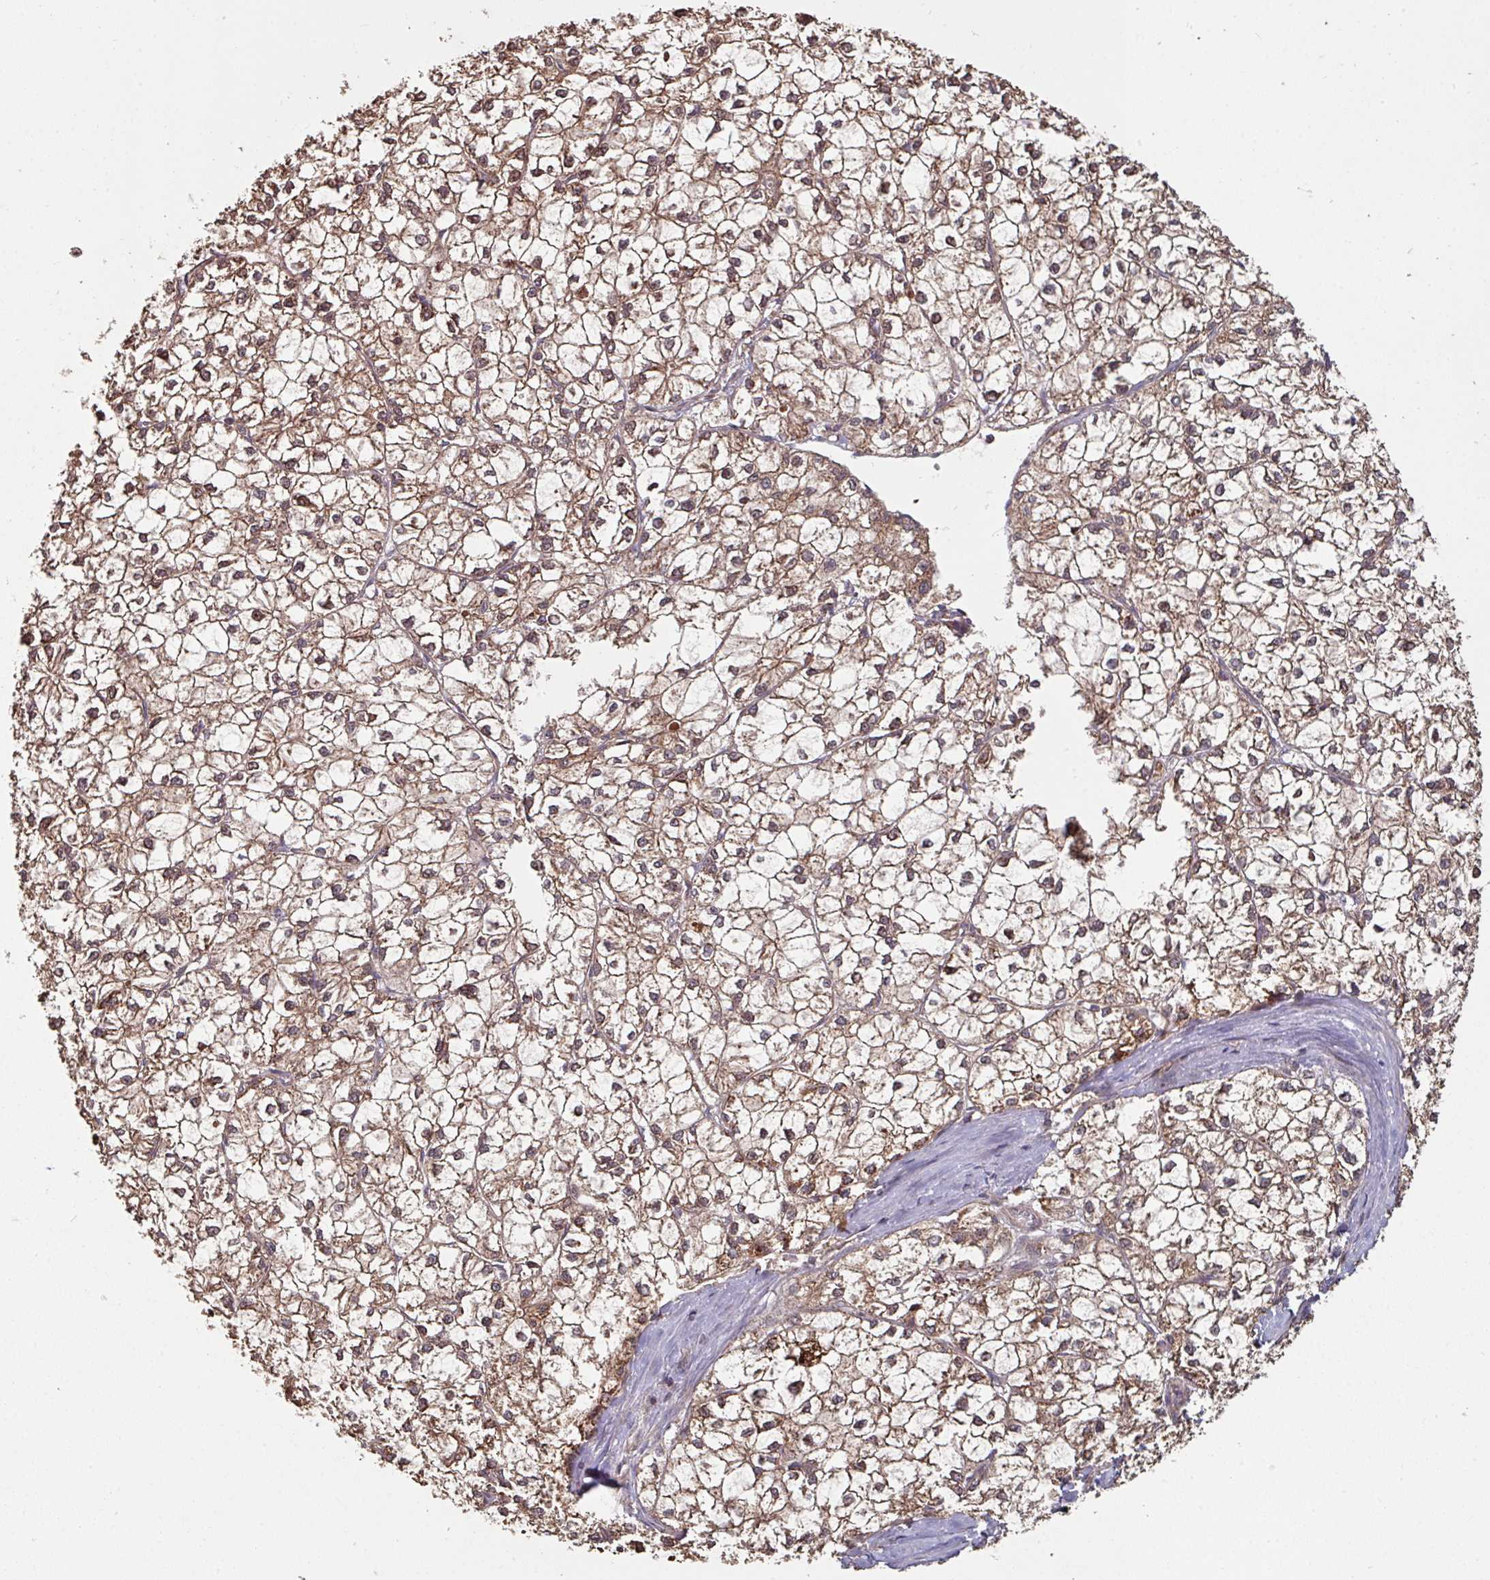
{"staining": {"intensity": "moderate", "quantity": ">75%", "location": "cytoplasmic/membranous"}, "tissue": "liver cancer", "cell_type": "Tumor cells", "image_type": "cancer", "snomed": [{"axis": "morphology", "description": "Carcinoma, Hepatocellular, NOS"}, {"axis": "topography", "description": "Liver"}], "caption": "Liver hepatocellular carcinoma stained for a protein displays moderate cytoplasmic/membranous positivity in tumor cells.", "gene": "OR2D3", "patient": {"sex": "female", "age": 43}}